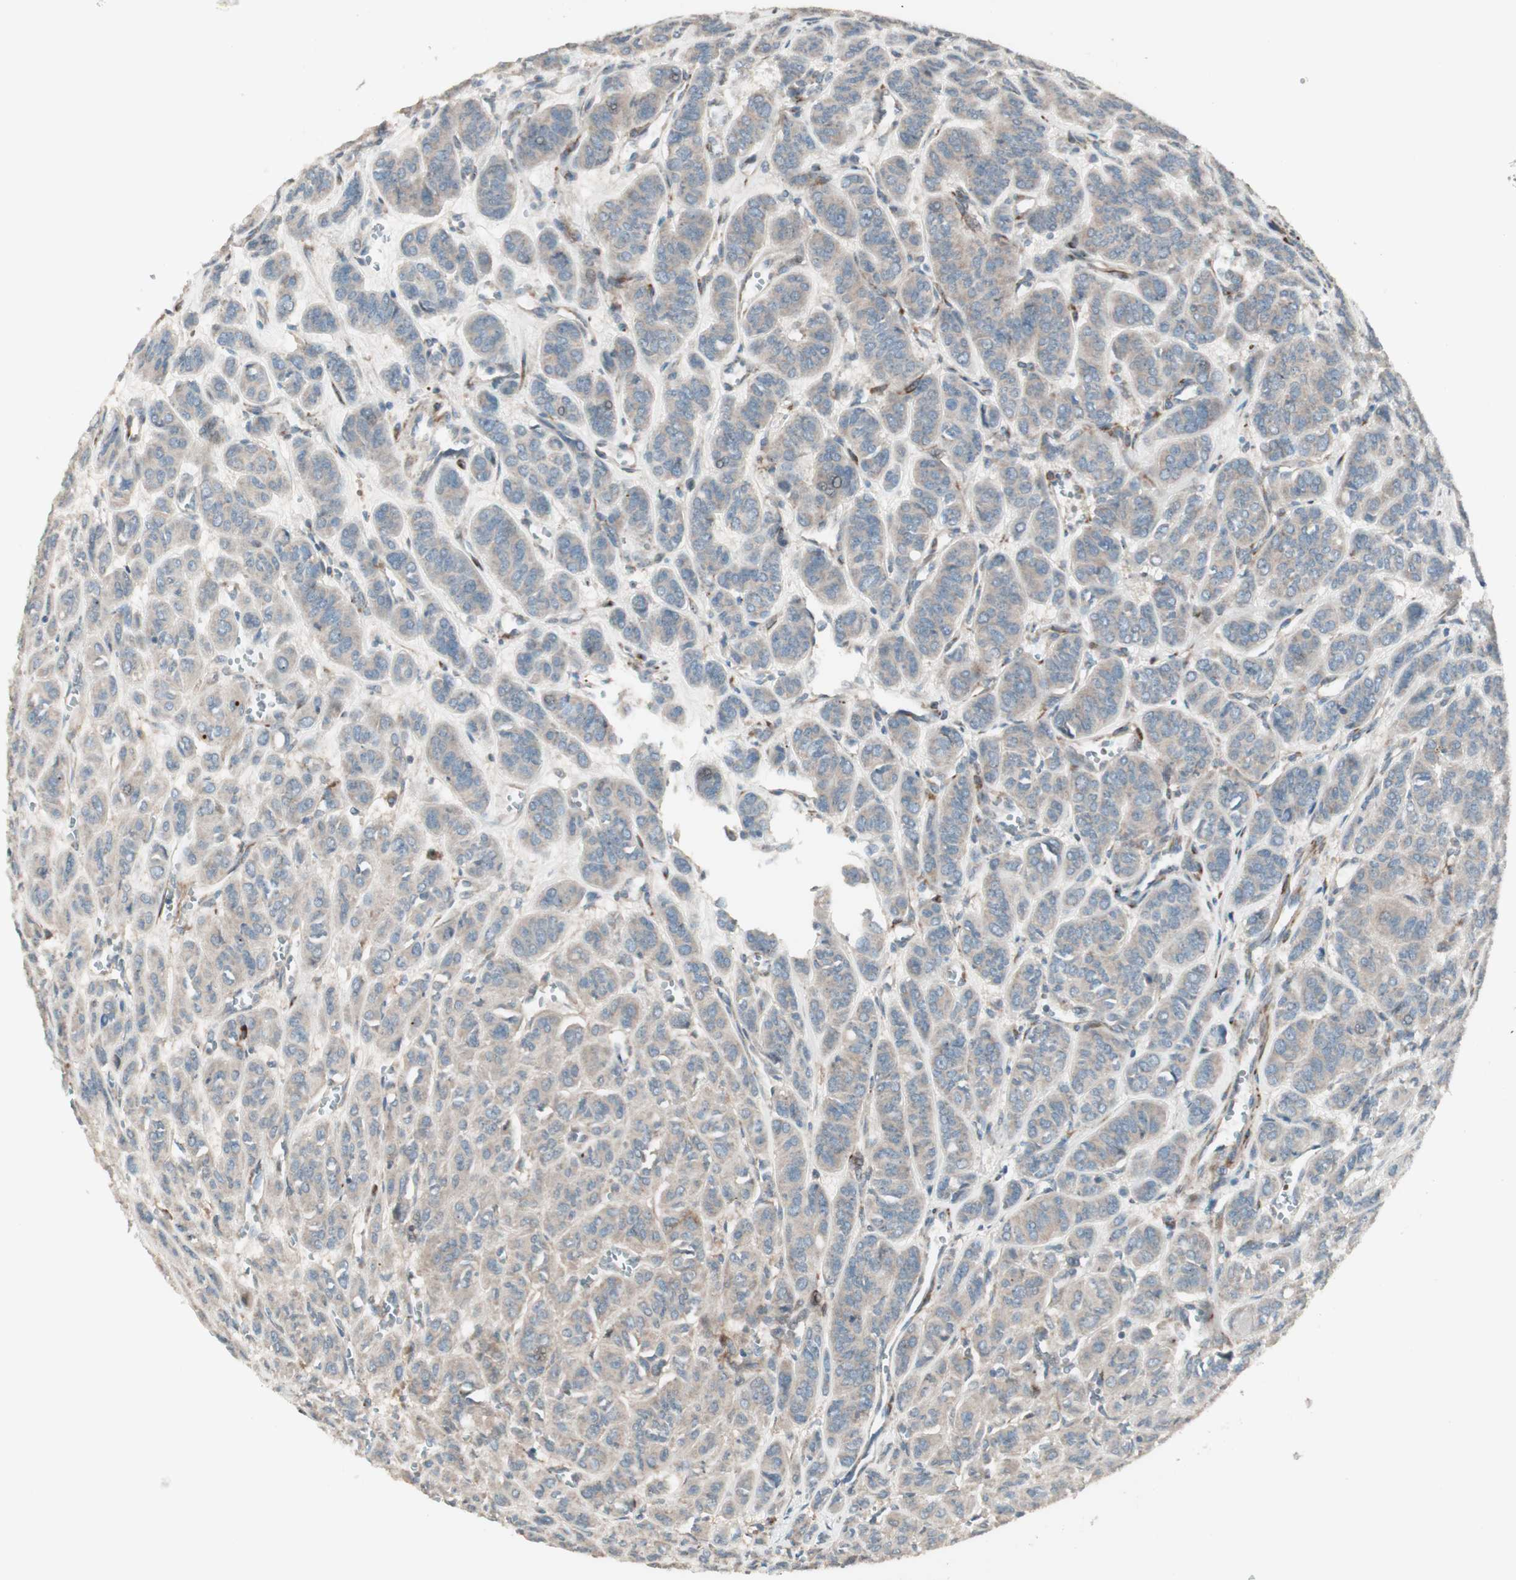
{"staining": {"intensity": "moderate", "quantity": ">75%", "location": "cytoplasmic/membranous"}, "tissue": "thyroid cancer", "cell_type": "Tumor cells", "image_type": "cancer", "snomed": [{"axis": "morphology", "description": "Follicular adenoma carcinoma, NOS"}, {"axis": "topography", "description": "Thyroid gland"}], "caption": "Immunohistochemical staining of human thyroid cancer (follicular adenoma carcinoma) exhibits medium levels of moderate cytoplasmic/membranous positivity in about >75% of tumor cells.", "gene": "PPP2R5E", "patient": {"sex": "female", "age": 71}}